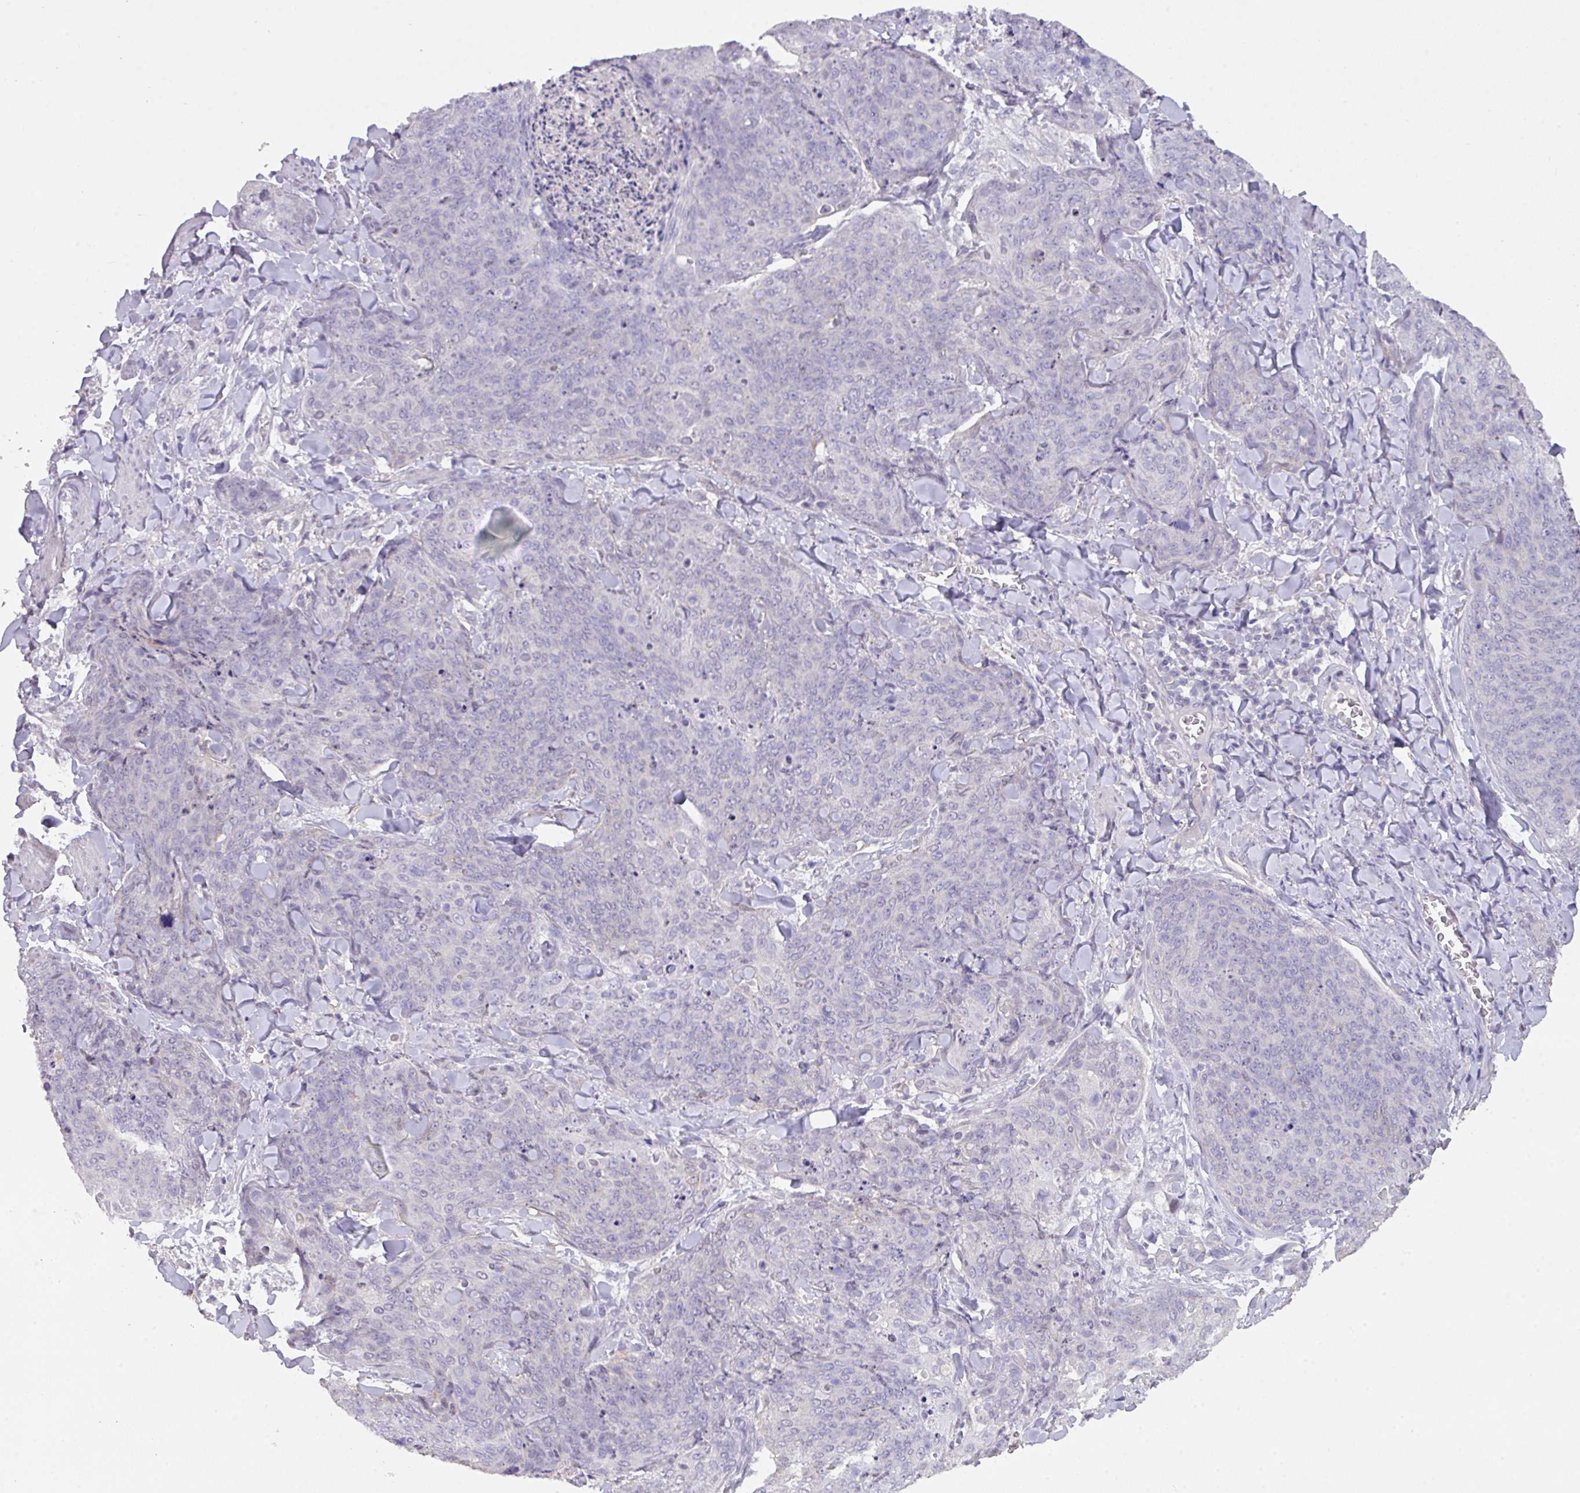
{"staining": {"intensity": "negative", "quantity": "none", "location": "none"}, "tissue": "skin cancer", "cell_type": "Tumor cells", "image_type": "cancer", "snomed": [{"axis": "morphology", "description": "Squamous cell carcinoma, NOS"}, {"axis": "topography", "description": "Skin"}, {"axis": "topography", "description": "Vulva"}], "caption": "Human skin cancer (squamous cell carcinoma) stained for a protein using IHC shows no expression in tumor cells.", "gene": "ANKRD13B", "patient": {"sex": "female", "age": 85}}